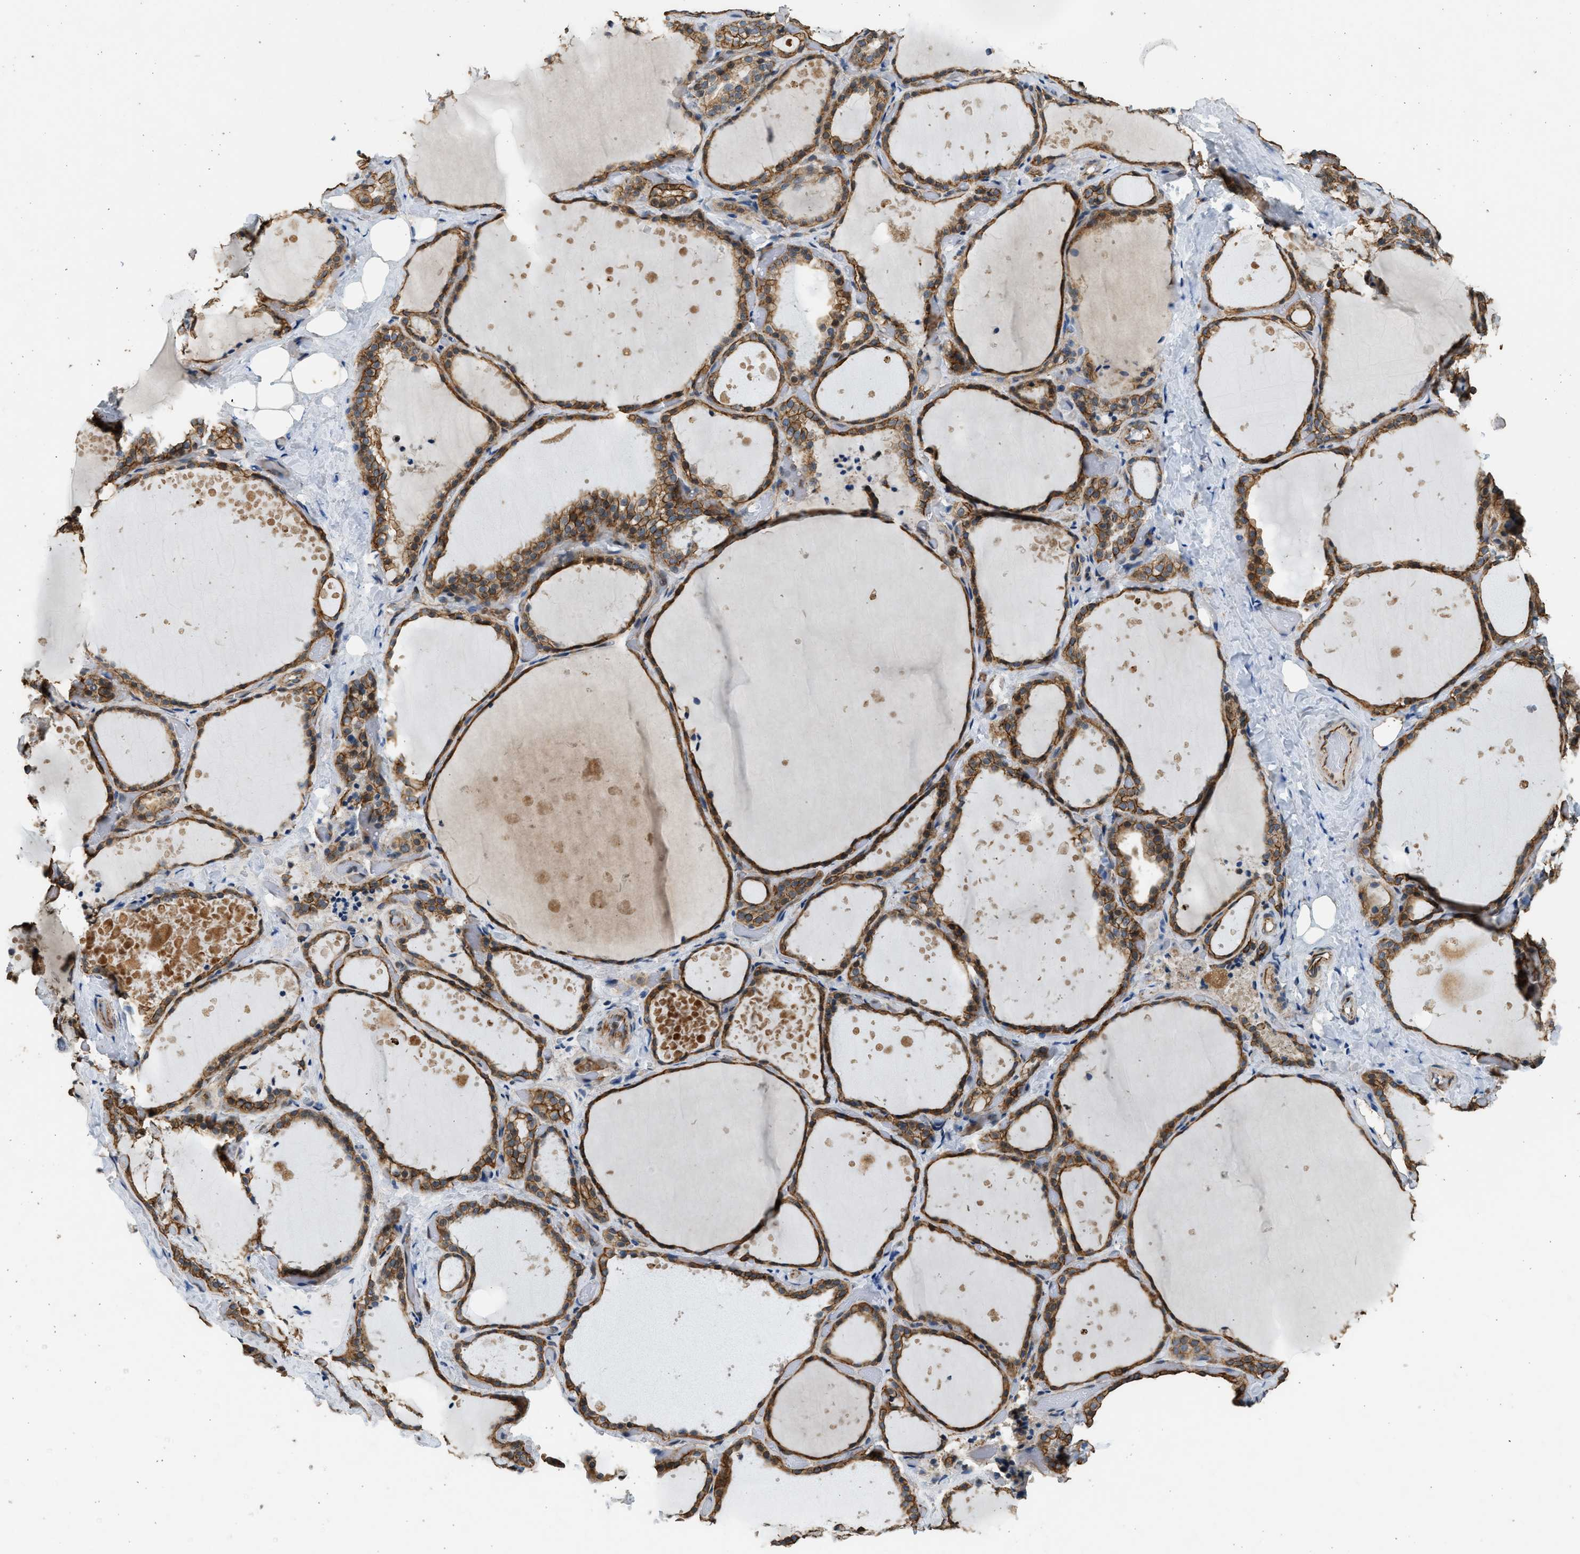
{"staining": {"intensity": "moderate", "quantity": ">75%", "location": "cytoplasmic/membranous"}, "tissue": "thyroid gland", "cell_type": "Glandular cells", "image_type": "normal", "snomed": [{"axis": "morphology", "description": "Normal tissue, NOS"}, {"axis": "topography", "description": "Thyroid gland"}], "caption": "Immunohistochemical staining of unremarkable thyroid gland displays >75% levels of moderate cytoplasmic/membranous protein staining in about >75% of glandular cells. (Stains: DAB (3,3'-diaminobenzidine) in brown, nuclei in blue, Microscopy: brightfield microscopy at high magnification).", "gene": "PCLO", "patient": {"sex": "female", "age": 44}}